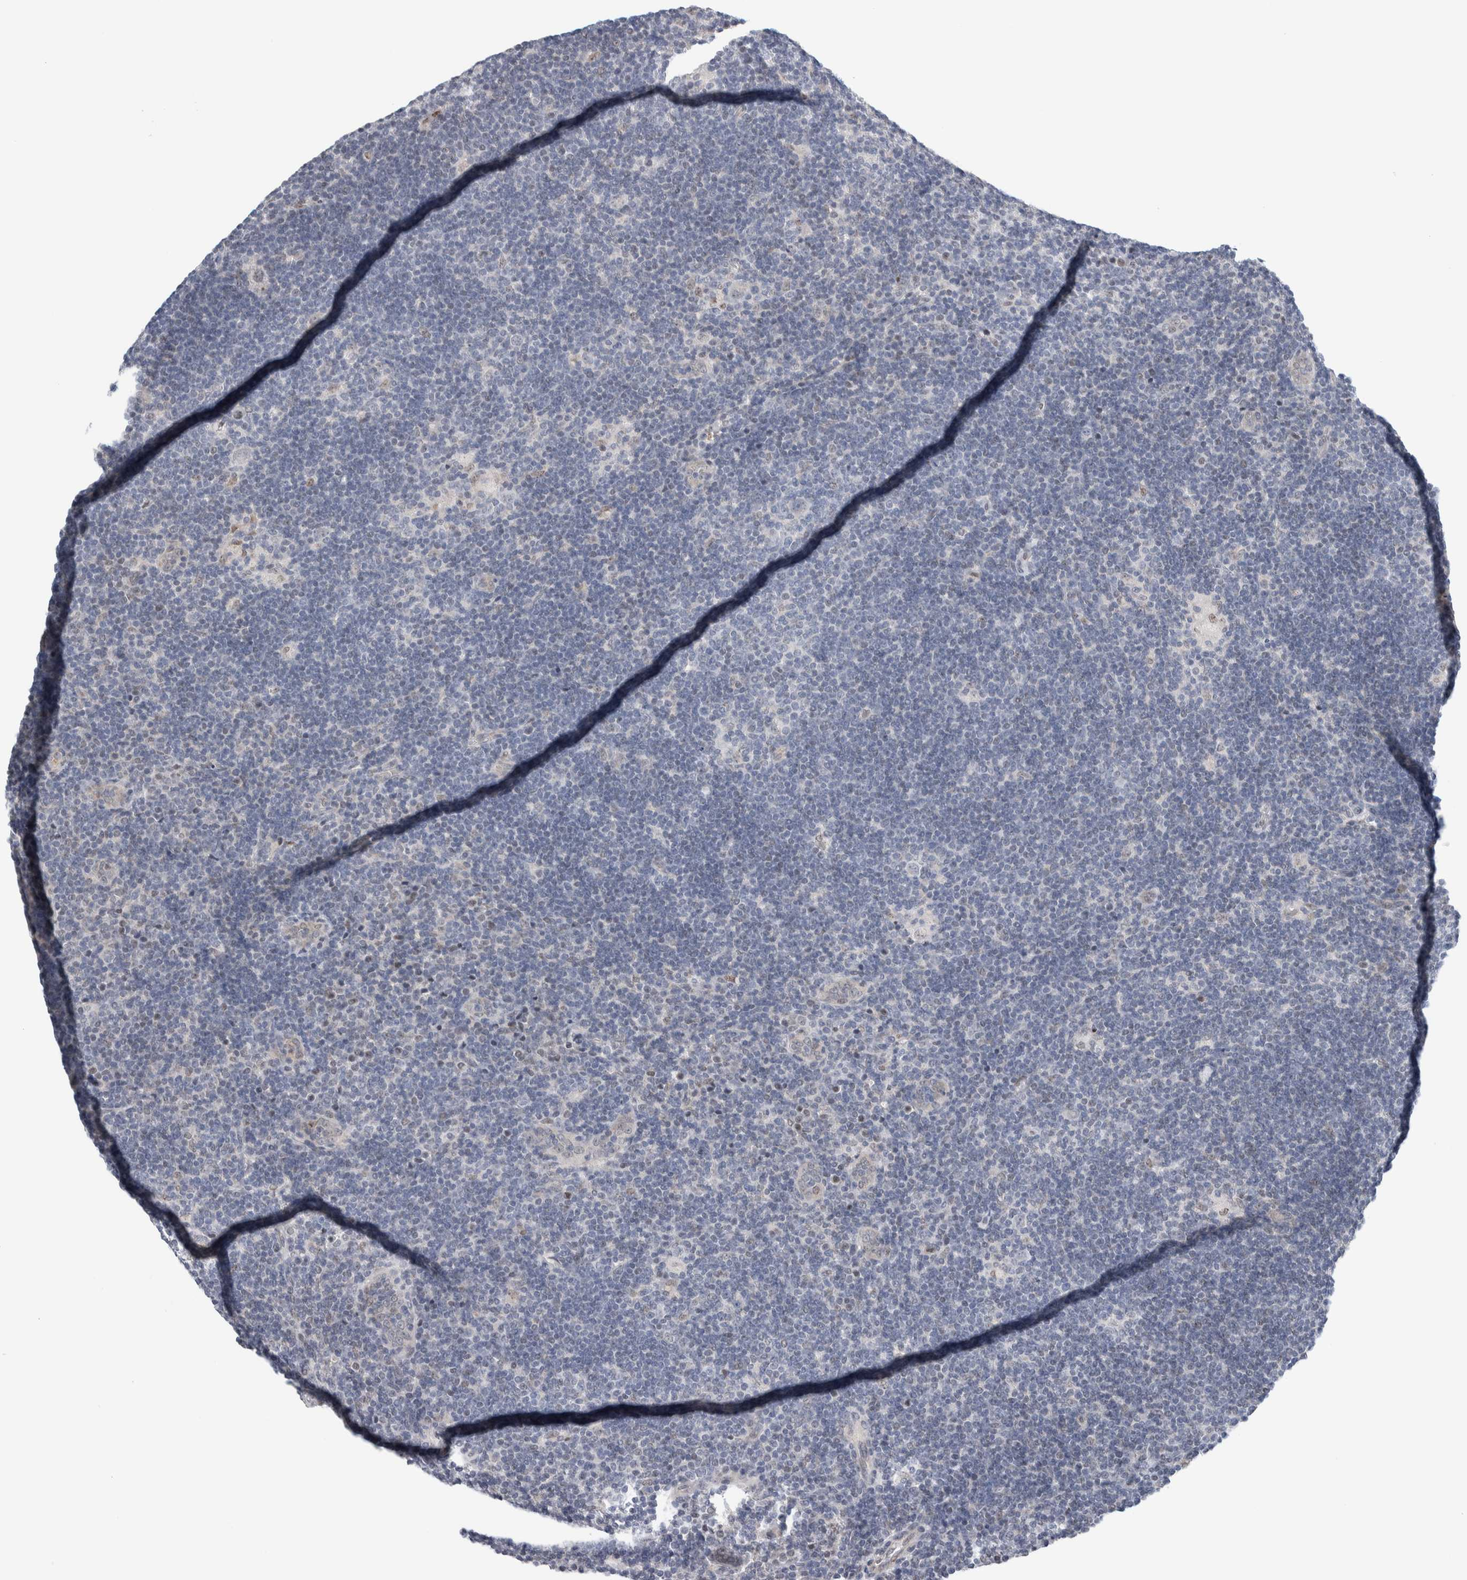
{"staining": {"intensity": "negative", "quantity": "none", "location": "none"}, "tissue": "lymphoma", "cell_type": "Tumor cells", "image_type": "cancer", "snomed": [{"axis": "morphology", "description": "Hodgkin's disease, NOS"}, {"axis": "topography", "description": "Lymph node"}], "caption": "Immunohistochemistry image of neoplastic tissue: human Hodgkin's disease stained with DAB demonstrates no significant protein staining in tumor cells.", "gene": "NEUROD1", "patient": {"sex": "female", "age": 57}}